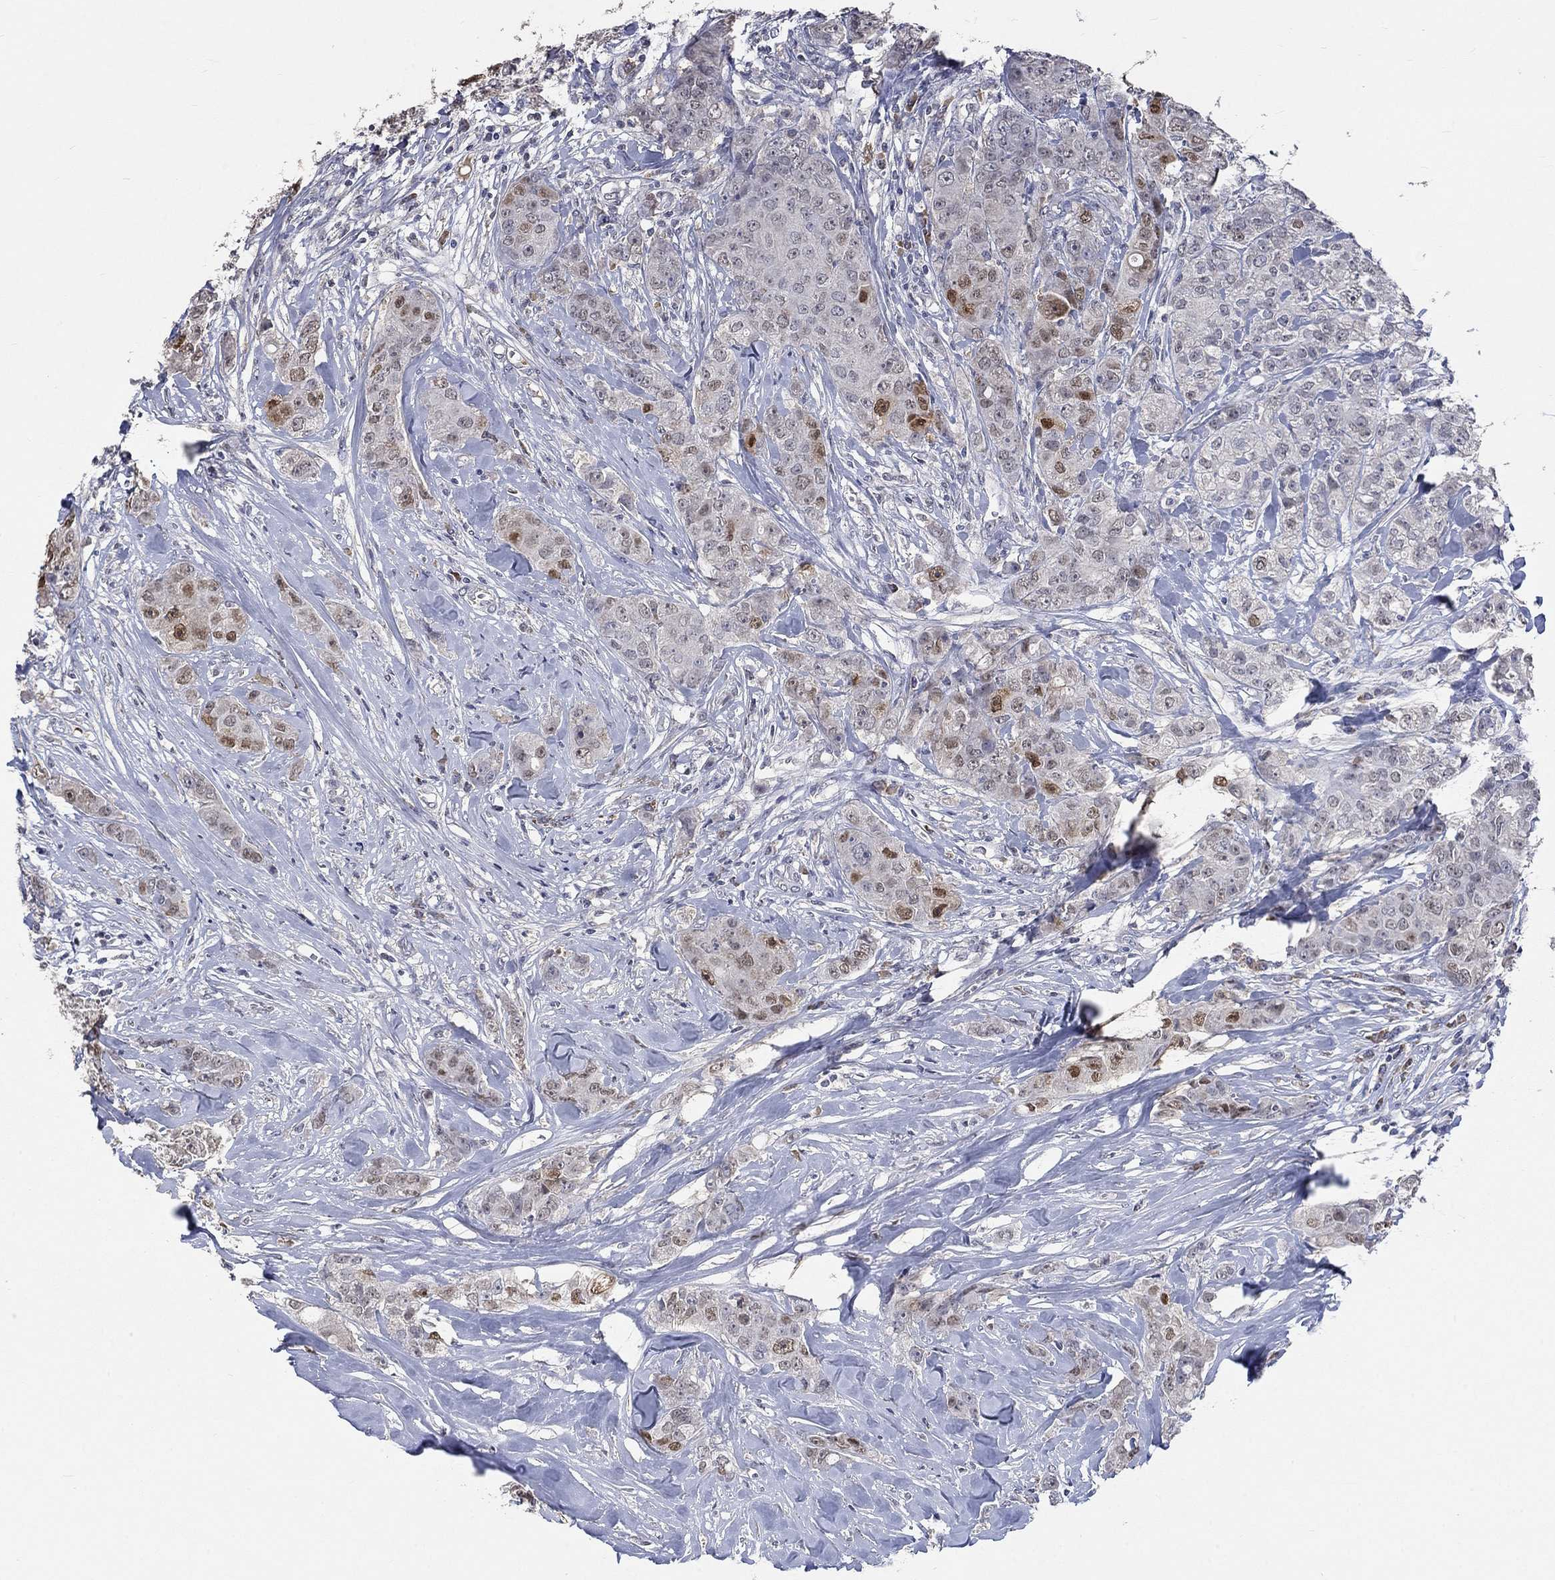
{"staining": {"intensity": "moderate", "quantity": "<25%", "location": "nuclear"}, "tissue": "breast cancer", "cell_type": "Tumor cells", "image_type": "cancer", "snomed": [{"axis": "morphology", "description": "Duct carcinoma"}, {"axis": "topography", "description": "Breast"}], "caption": "IHC micrograph of neoplastic tissue: human breast cancer stained using immunohistochemistry (IHC) exhibits low levels of moderate protein expression localized specifically in the nuclear of tumor cells, appearing as a nuclear brown color.", "gene": "ZBTB18", "patient": {"sex": "female", "age": 43}}